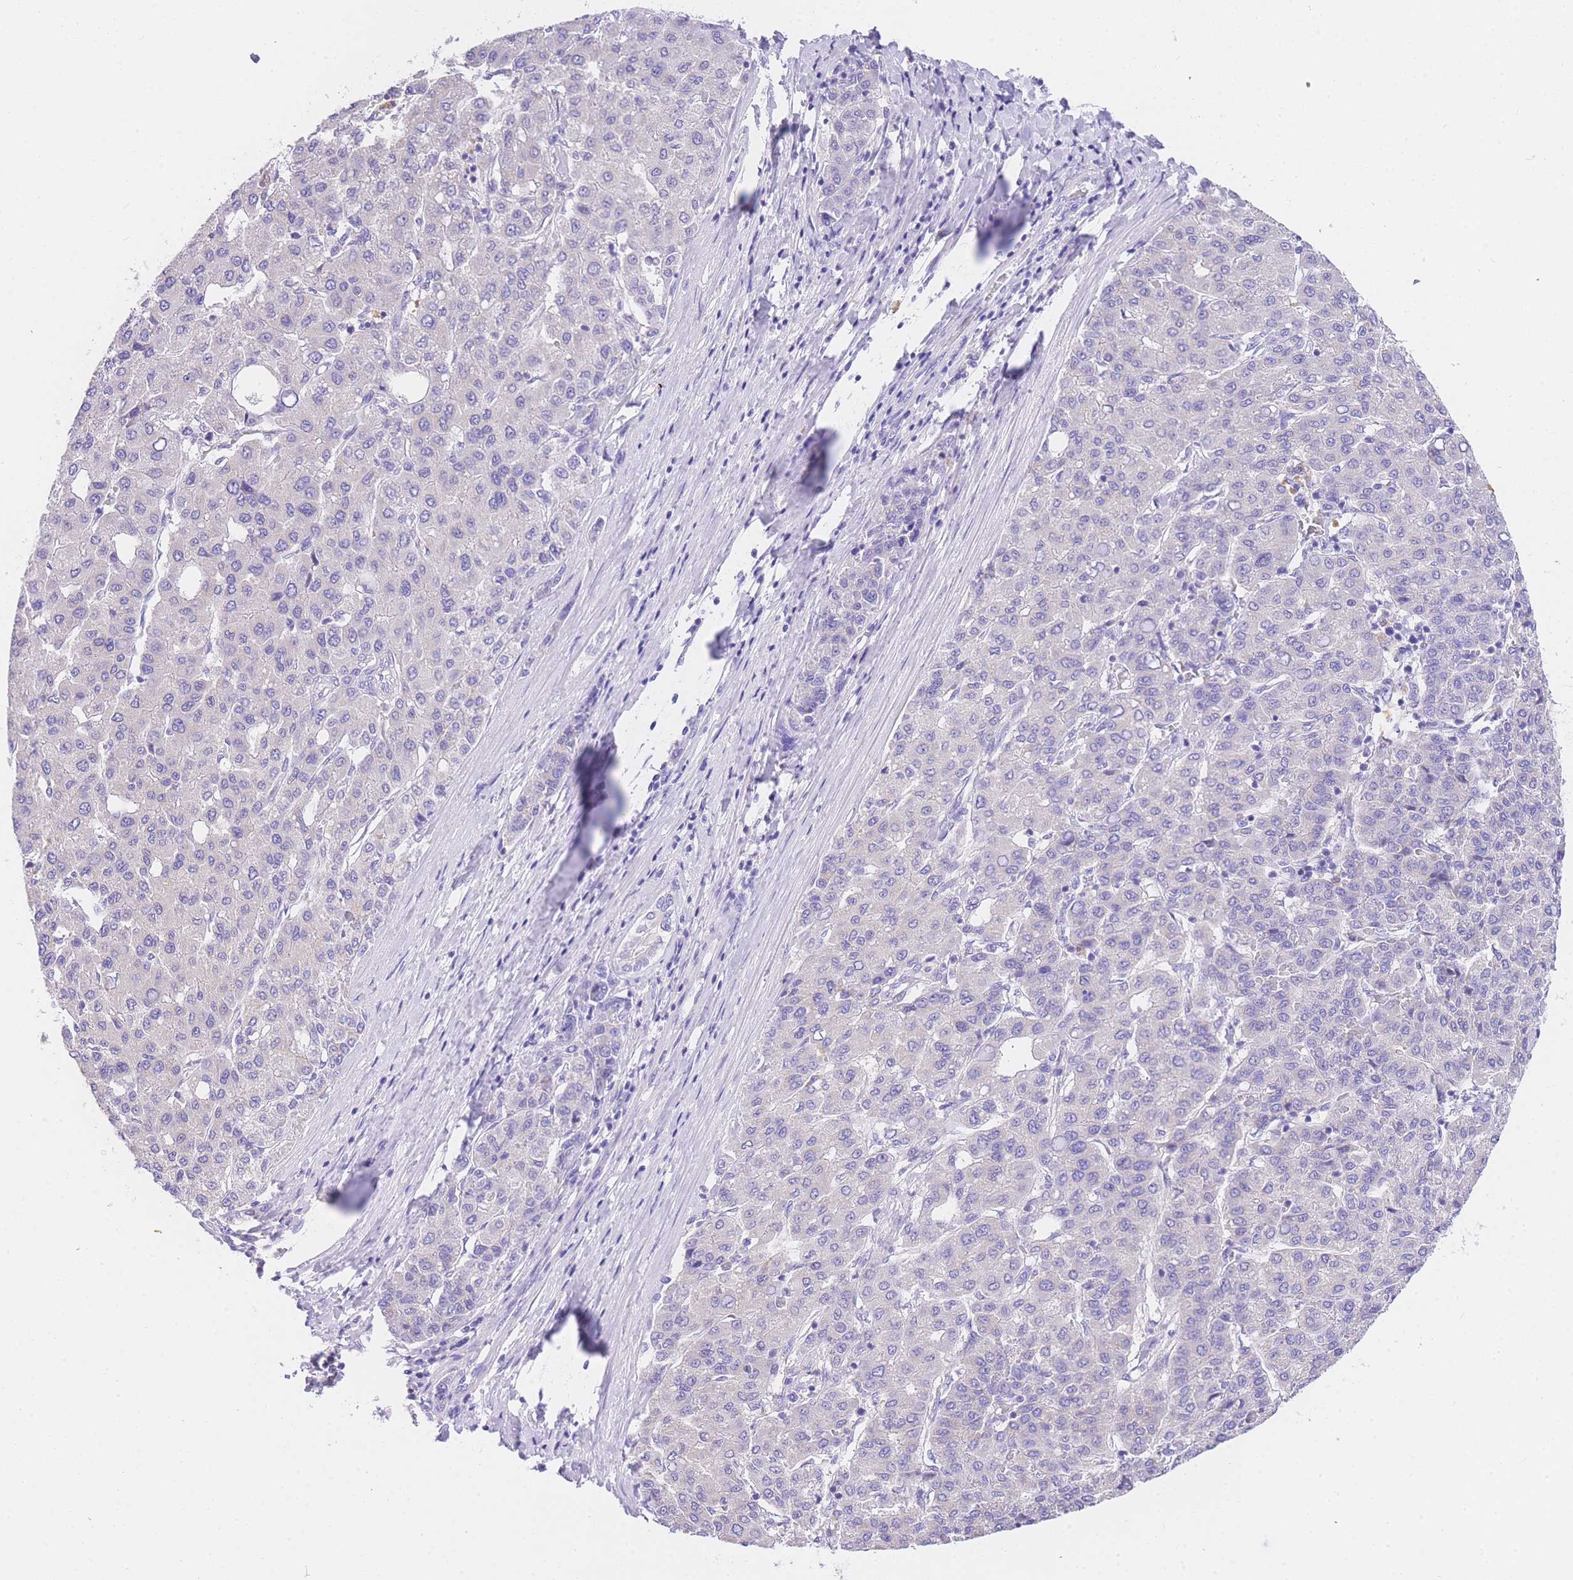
{"staining": {"intensity": "negative", "quantity": "none", "location": "none"}, "tissue": "liver cancer", "cell_type": "Tumor cells", "image_type": "cancer", "snomed": [{"axis": "morphology", "description": "Carcinoma, Hepatocellular, NOS"}, {"axis": "topography", "description": "Liver"}], "caption": "There is no significant positivity in tumor cells of liver cancer.", "gene": "EPN2", "patient": {"sex": "male", "age": 65}}